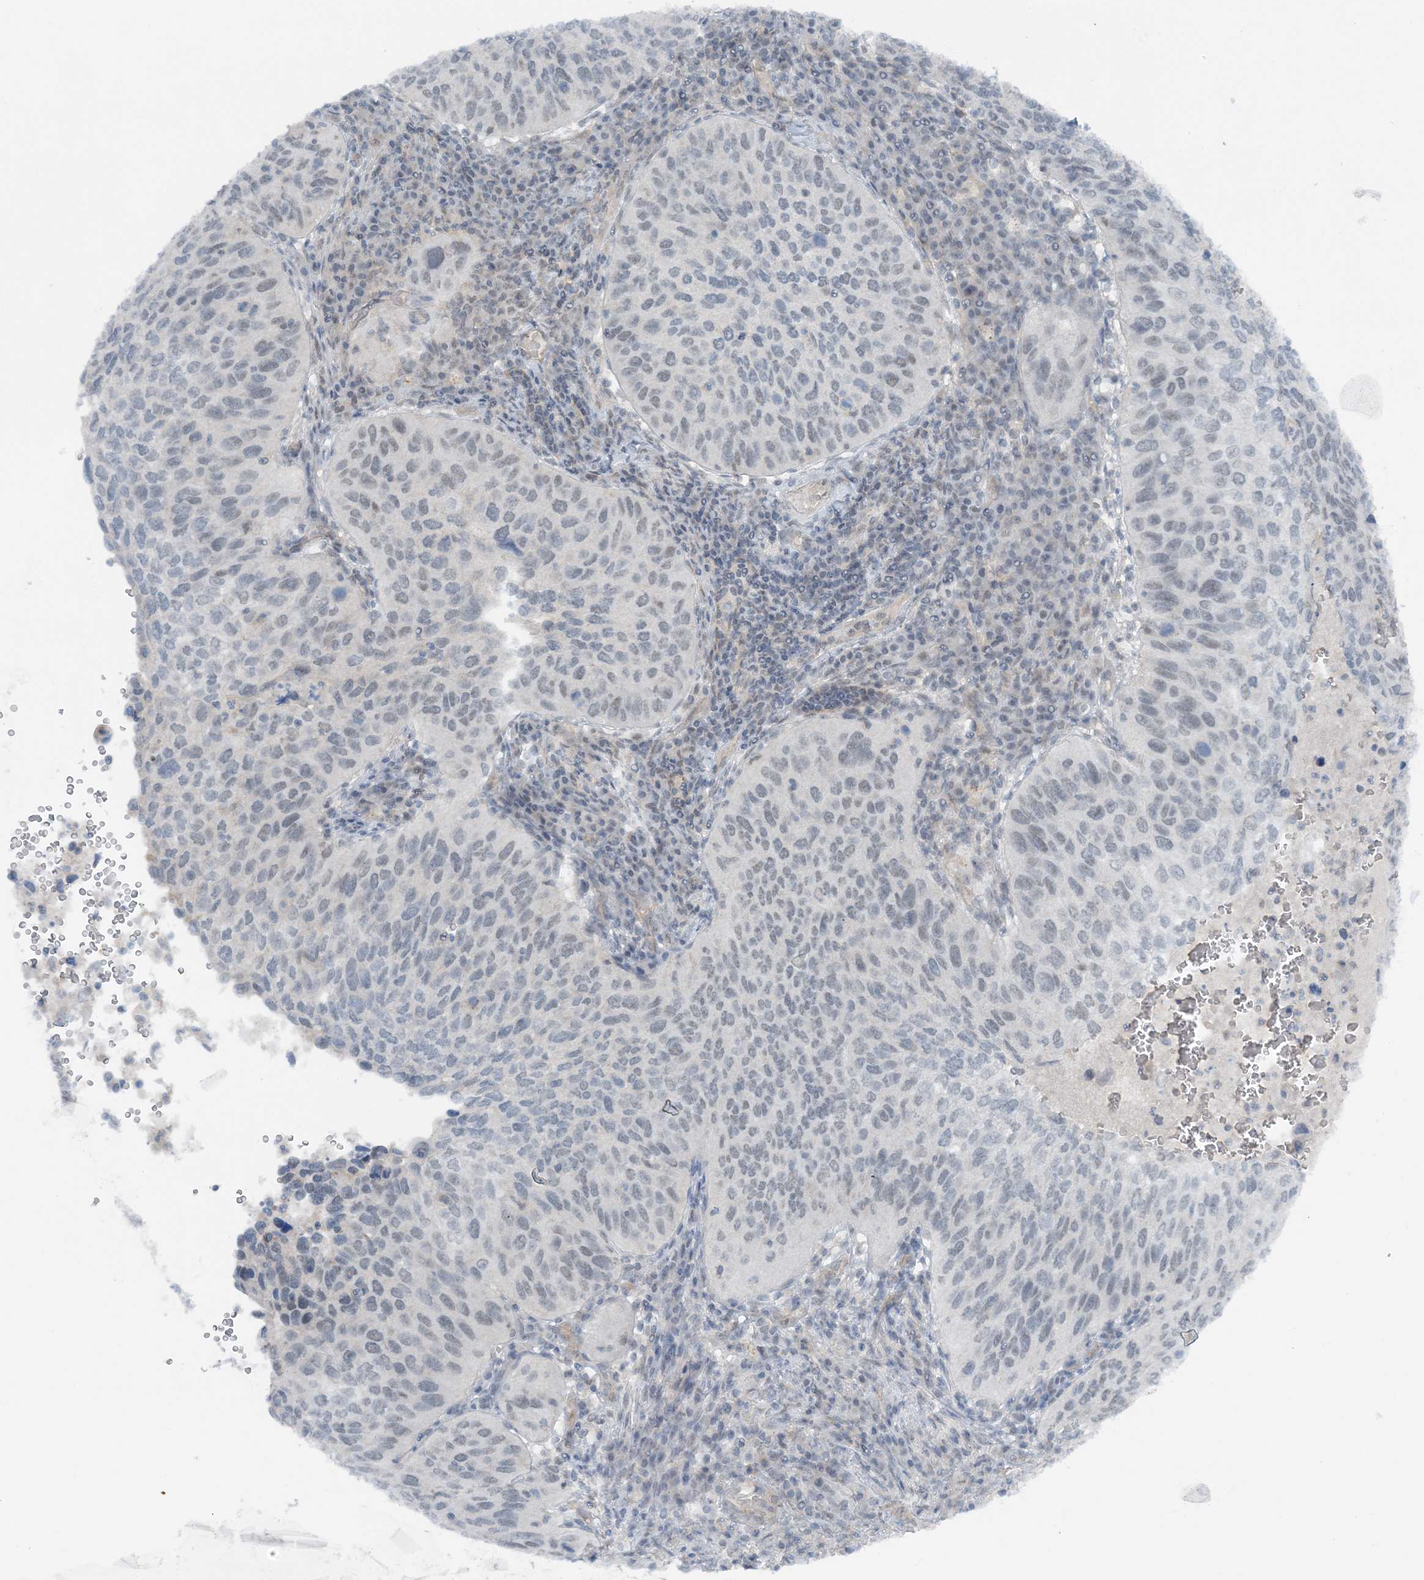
{"staining": {"intensity": "negative", "quantity": "none", "location": "none"}, "tissue": "cervical cancer", "cell_type": "Tumor cells", "image_type": "cancer", "snomed": [{"axis": "morphology", "description": "Squamous cell carcinoma, NOS"}, {"axis": "topography", "description": "Cervix"}], "caption": "Tumor cells show no significant positivity in cervical cancer.", "gene": "ATP11A", "patient": {"sex": "female", "age": 38}}